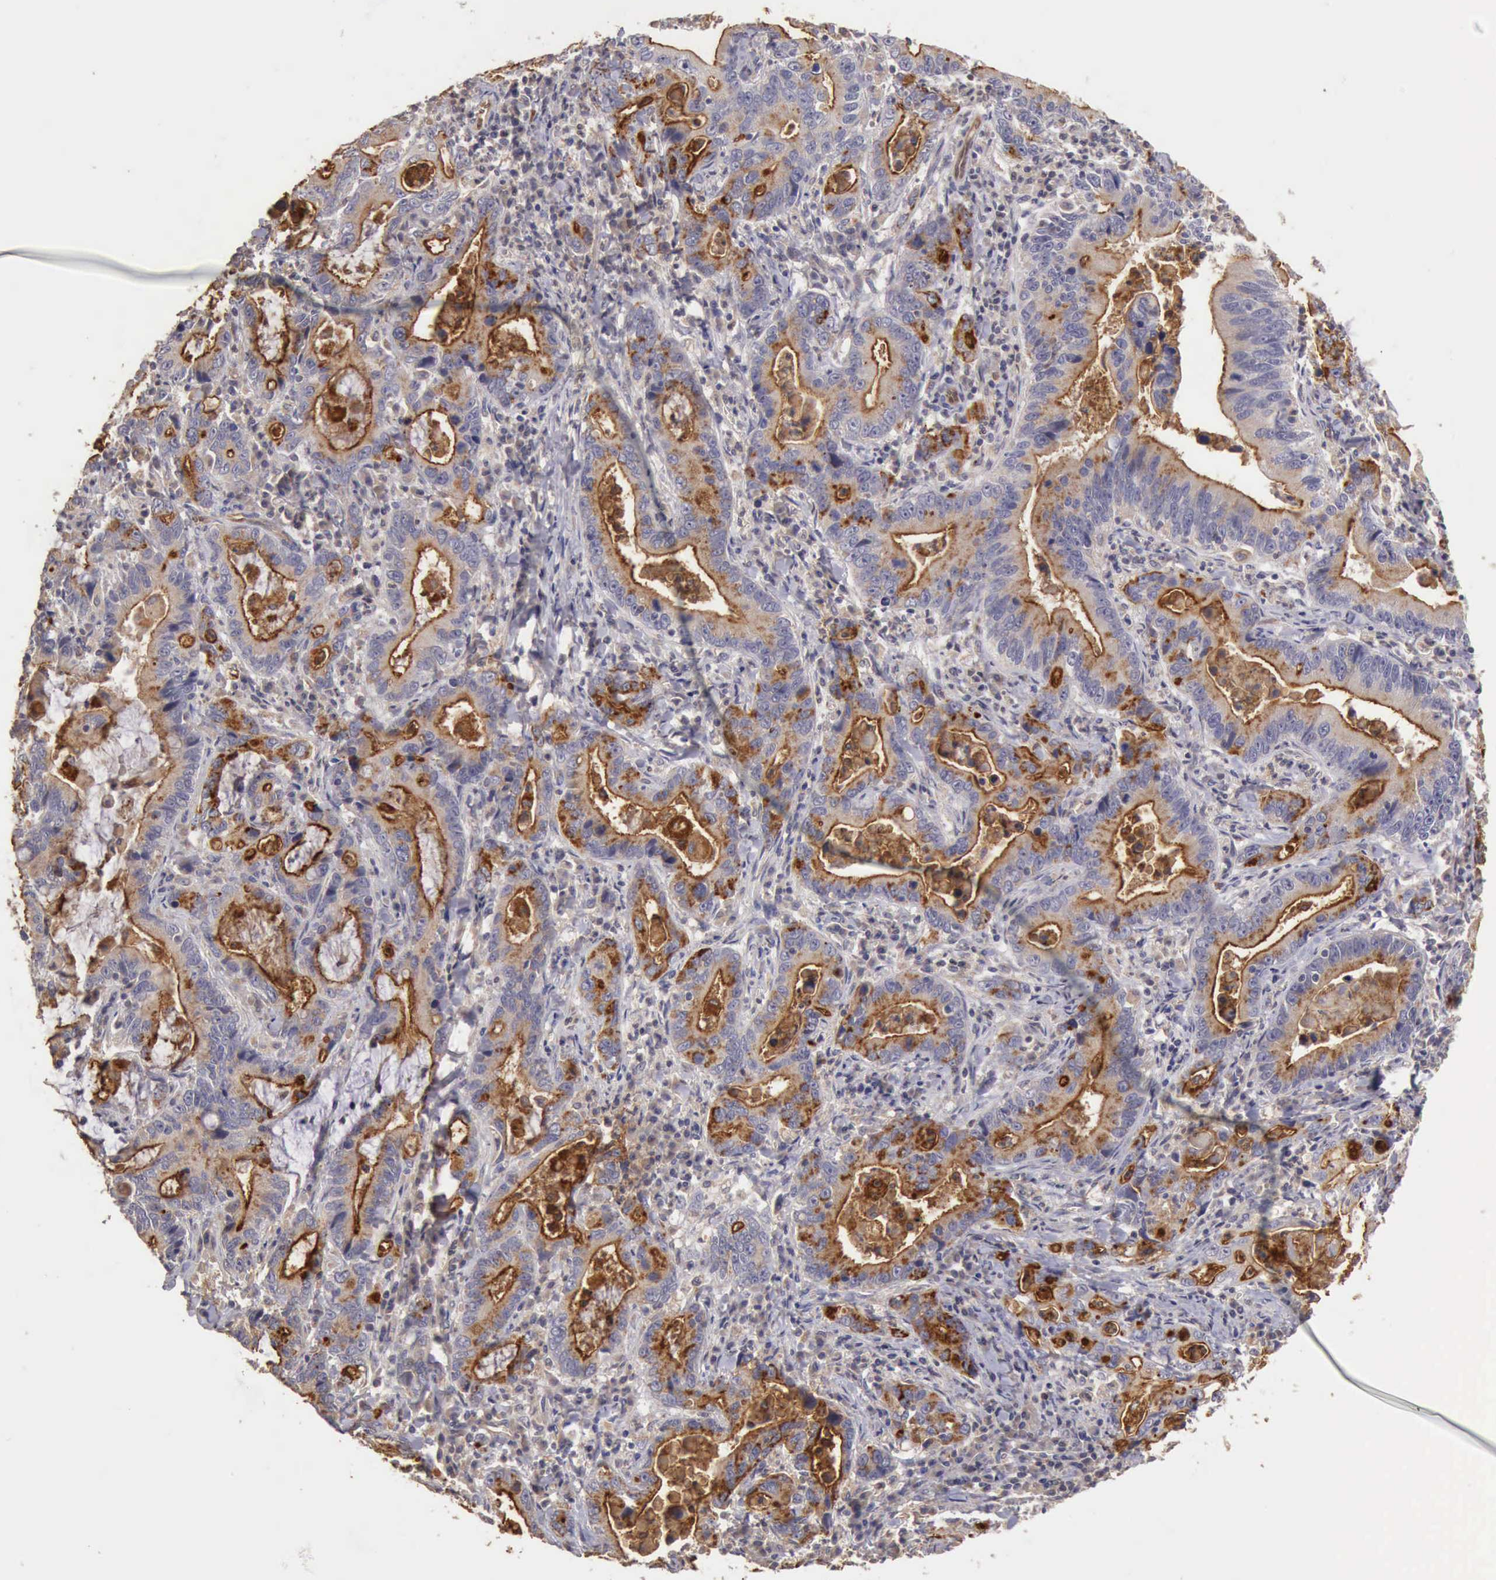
{"staining": {"intensity": "negative", "quantity": "none", "location": "none"}, "tissue": "stomach cancer", "cell_type": "Tumor cells", "image_type": "cancer", "snomed": [{"axis": "morphology", "description": "Adenocarcinoma, NOS"}, {"axis": "topography", "description": "Stomach, upper"}], "caption": "DAB immunohistochemical staining of stomach cancer exhibits no significant staining in tumor cells.", "gene": "BMX", "patient": {"sex": "male", "age": 63}}